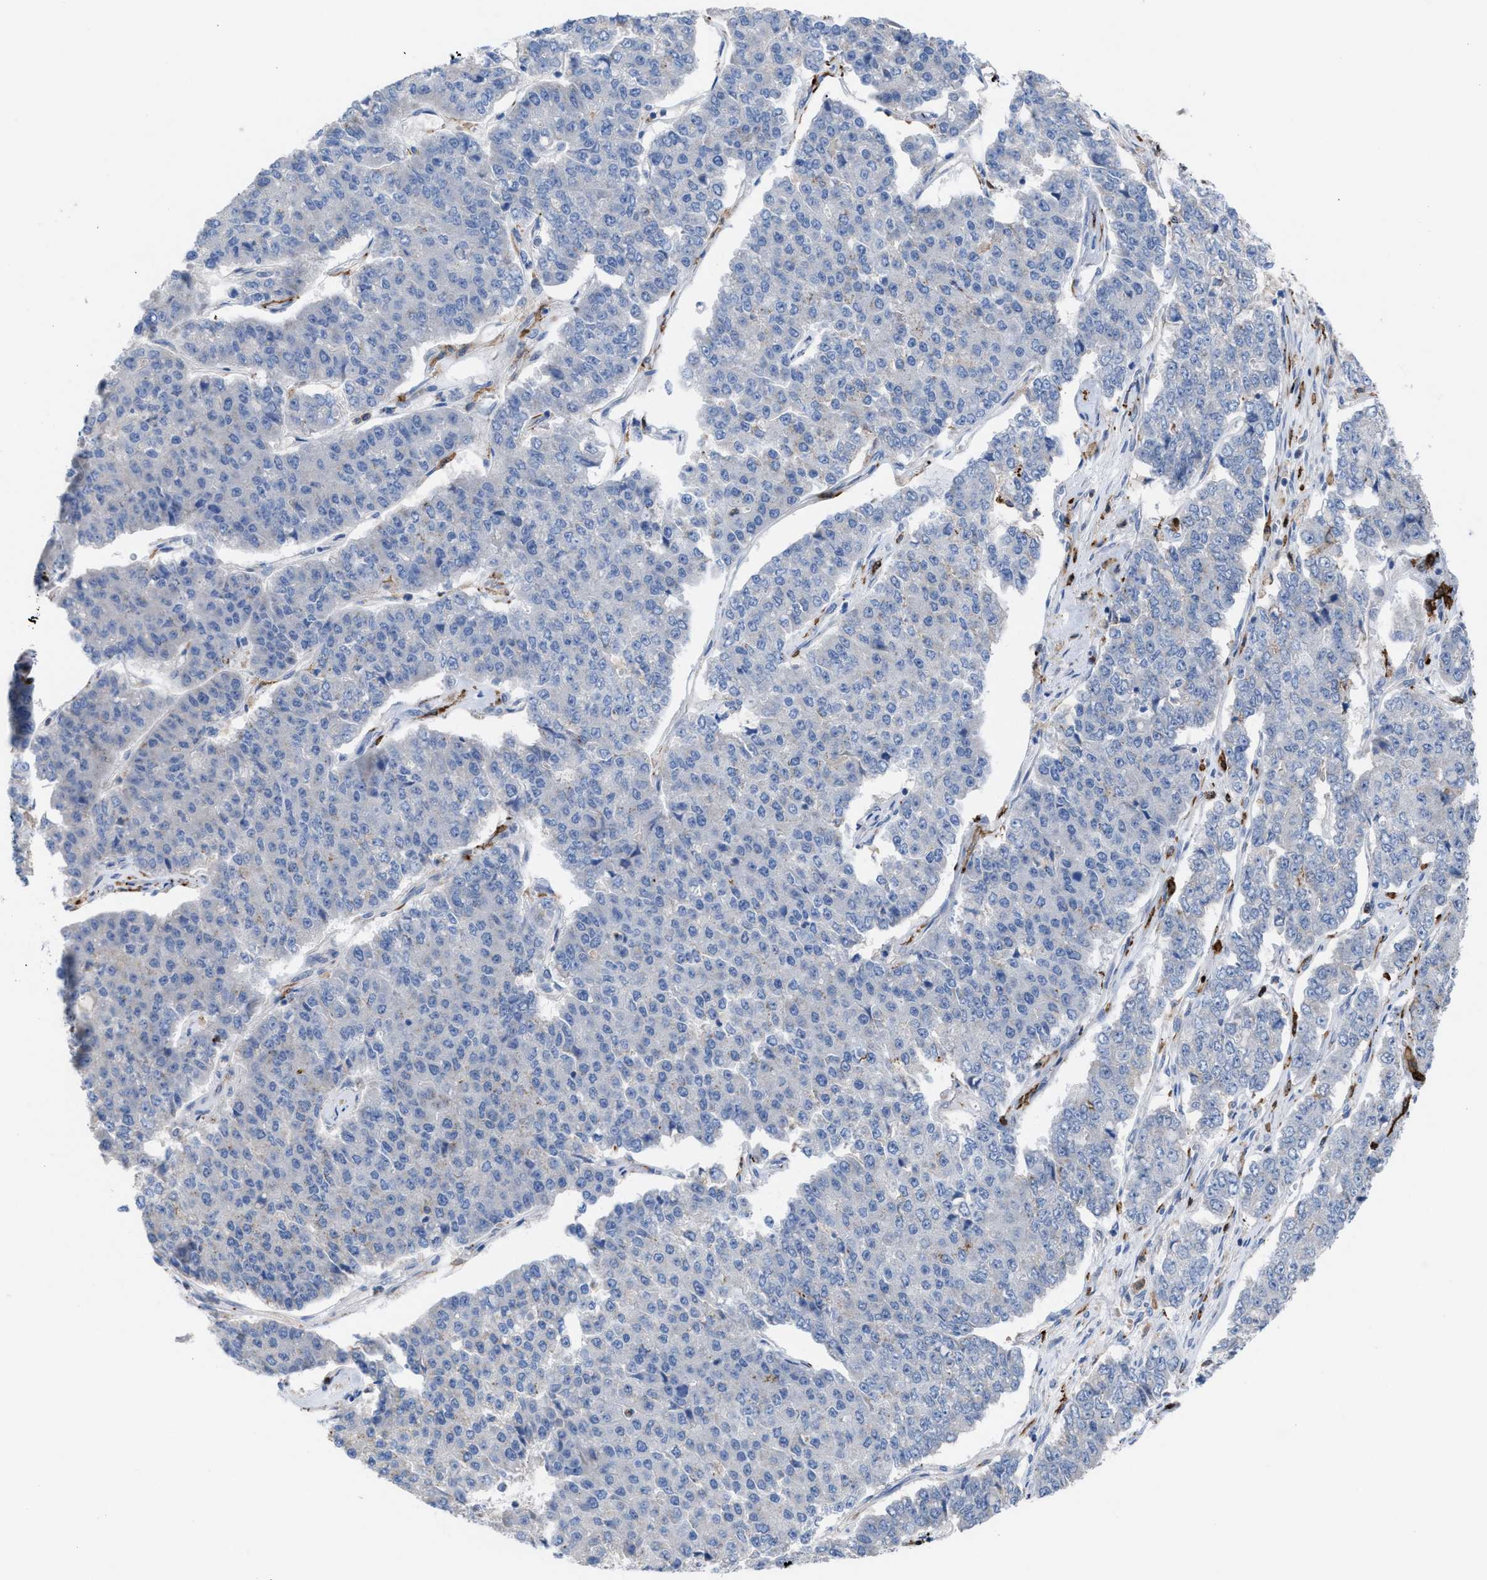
{"staining": {"intensity": "negative", "quantity": "none", "location": "none"}, "tissue": "pancreatic cancer", "cell_type": "Tumor cells", "image_type": "cancer", "snomed": [{"axis": "morphology", "description": "Adenocarcinoma, NOS"}, {"axis": "topography", "description": "Pancreas"}], "caption": "The immunohistochemistry image has no significant expression in tumor cells of pancreatic cancer tissue.", "gene": "SLC47A1", "patient": {"sex": "male", "age": 50}}